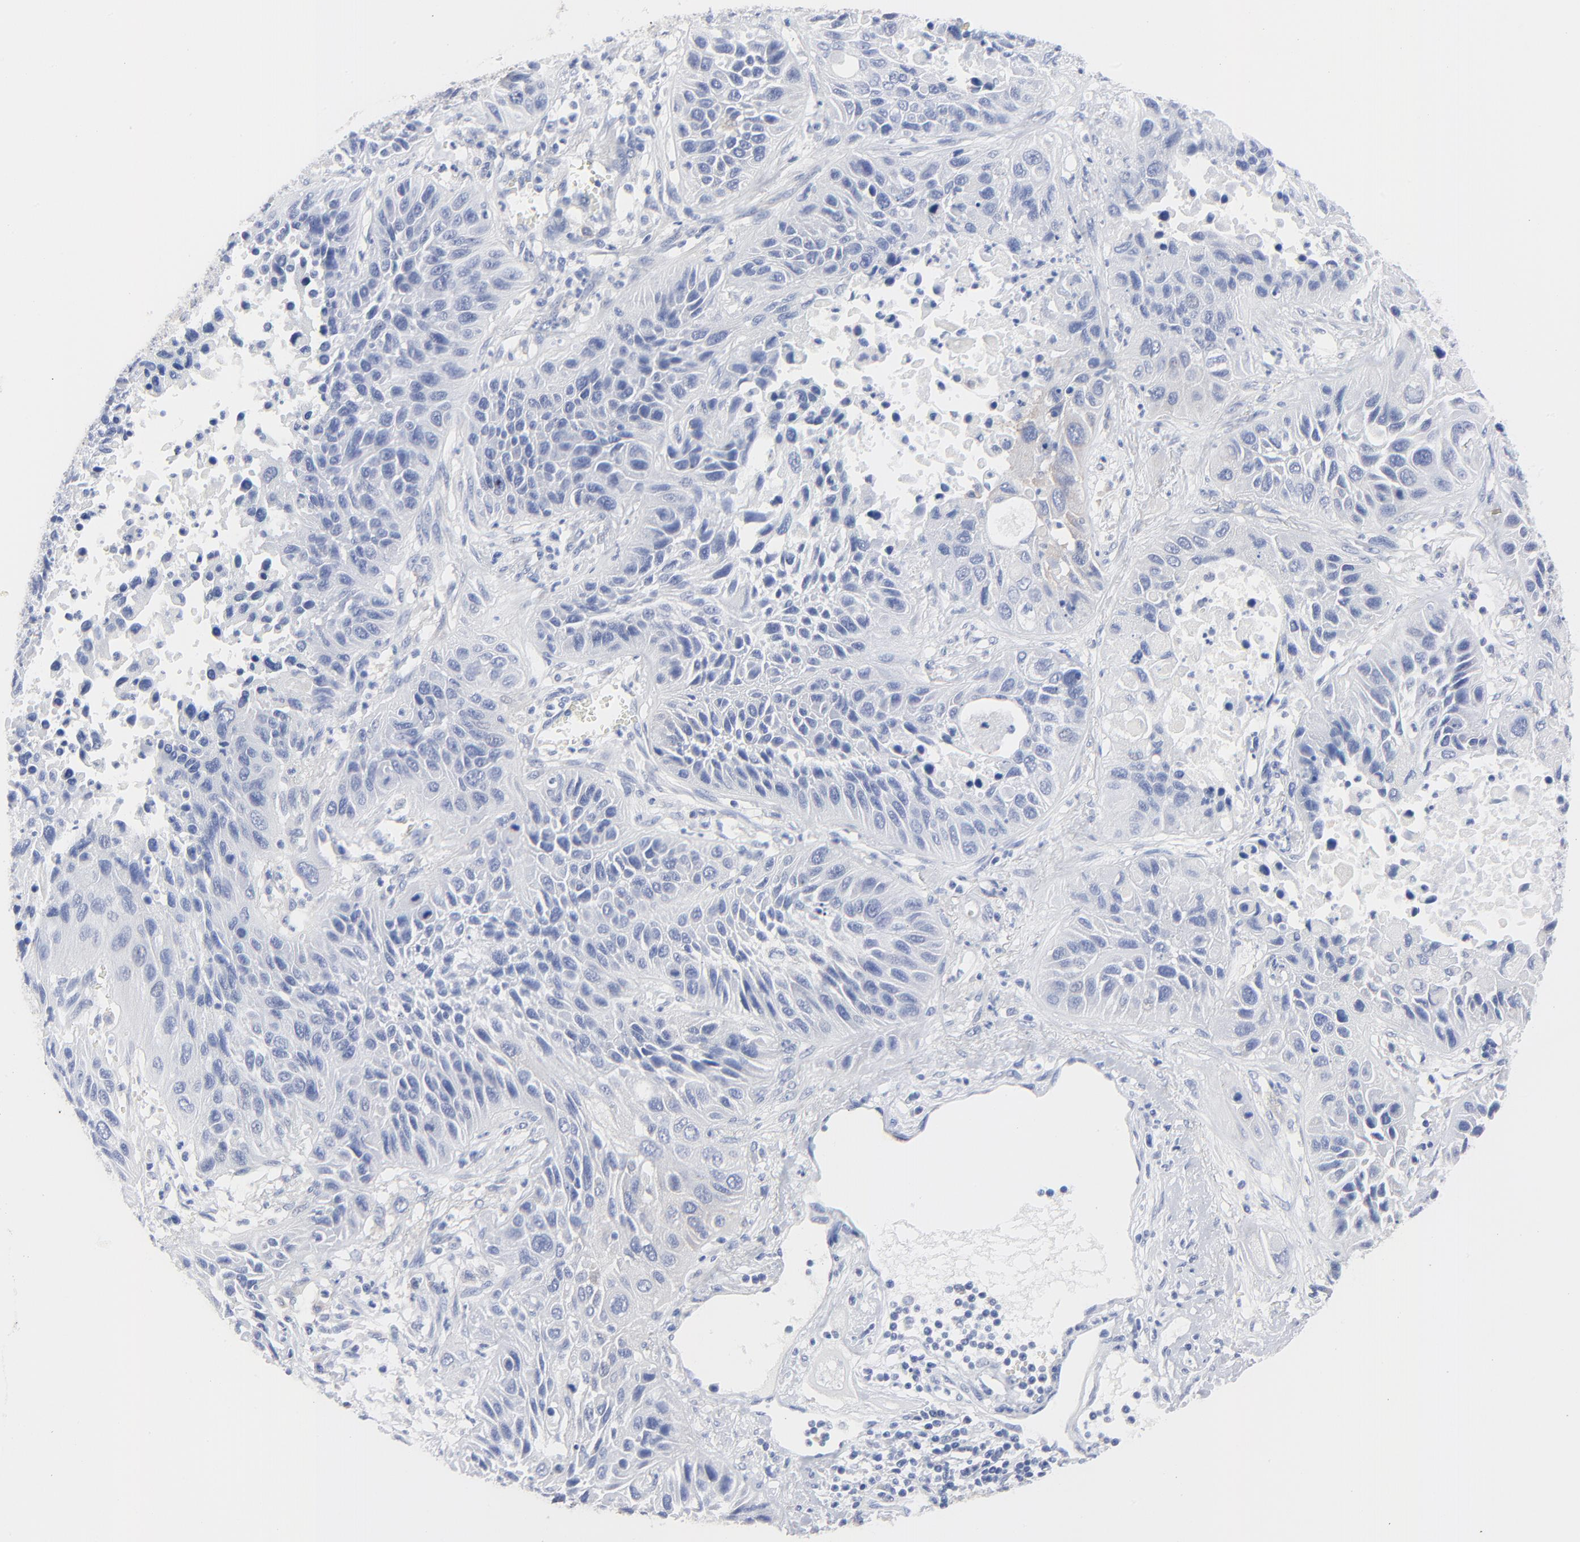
{"staining": {"intensity": "negative", "quantity": "none", "location": "none"}, "tissue": "lung cancer", "cell_type": "Tumor cells", "image_type": "cancer", "snomed": [{"axis": "morphology", "description": "Squamous cell carcinoma, NOS"}, {"axis": "topography", "description": "Lung"}], "caption": "Tumor cells show no significant staining in lung cancer (squamous cell carcinoma).", "gene": "STAT2", "patient": {"sex": "female", "age": 76}}